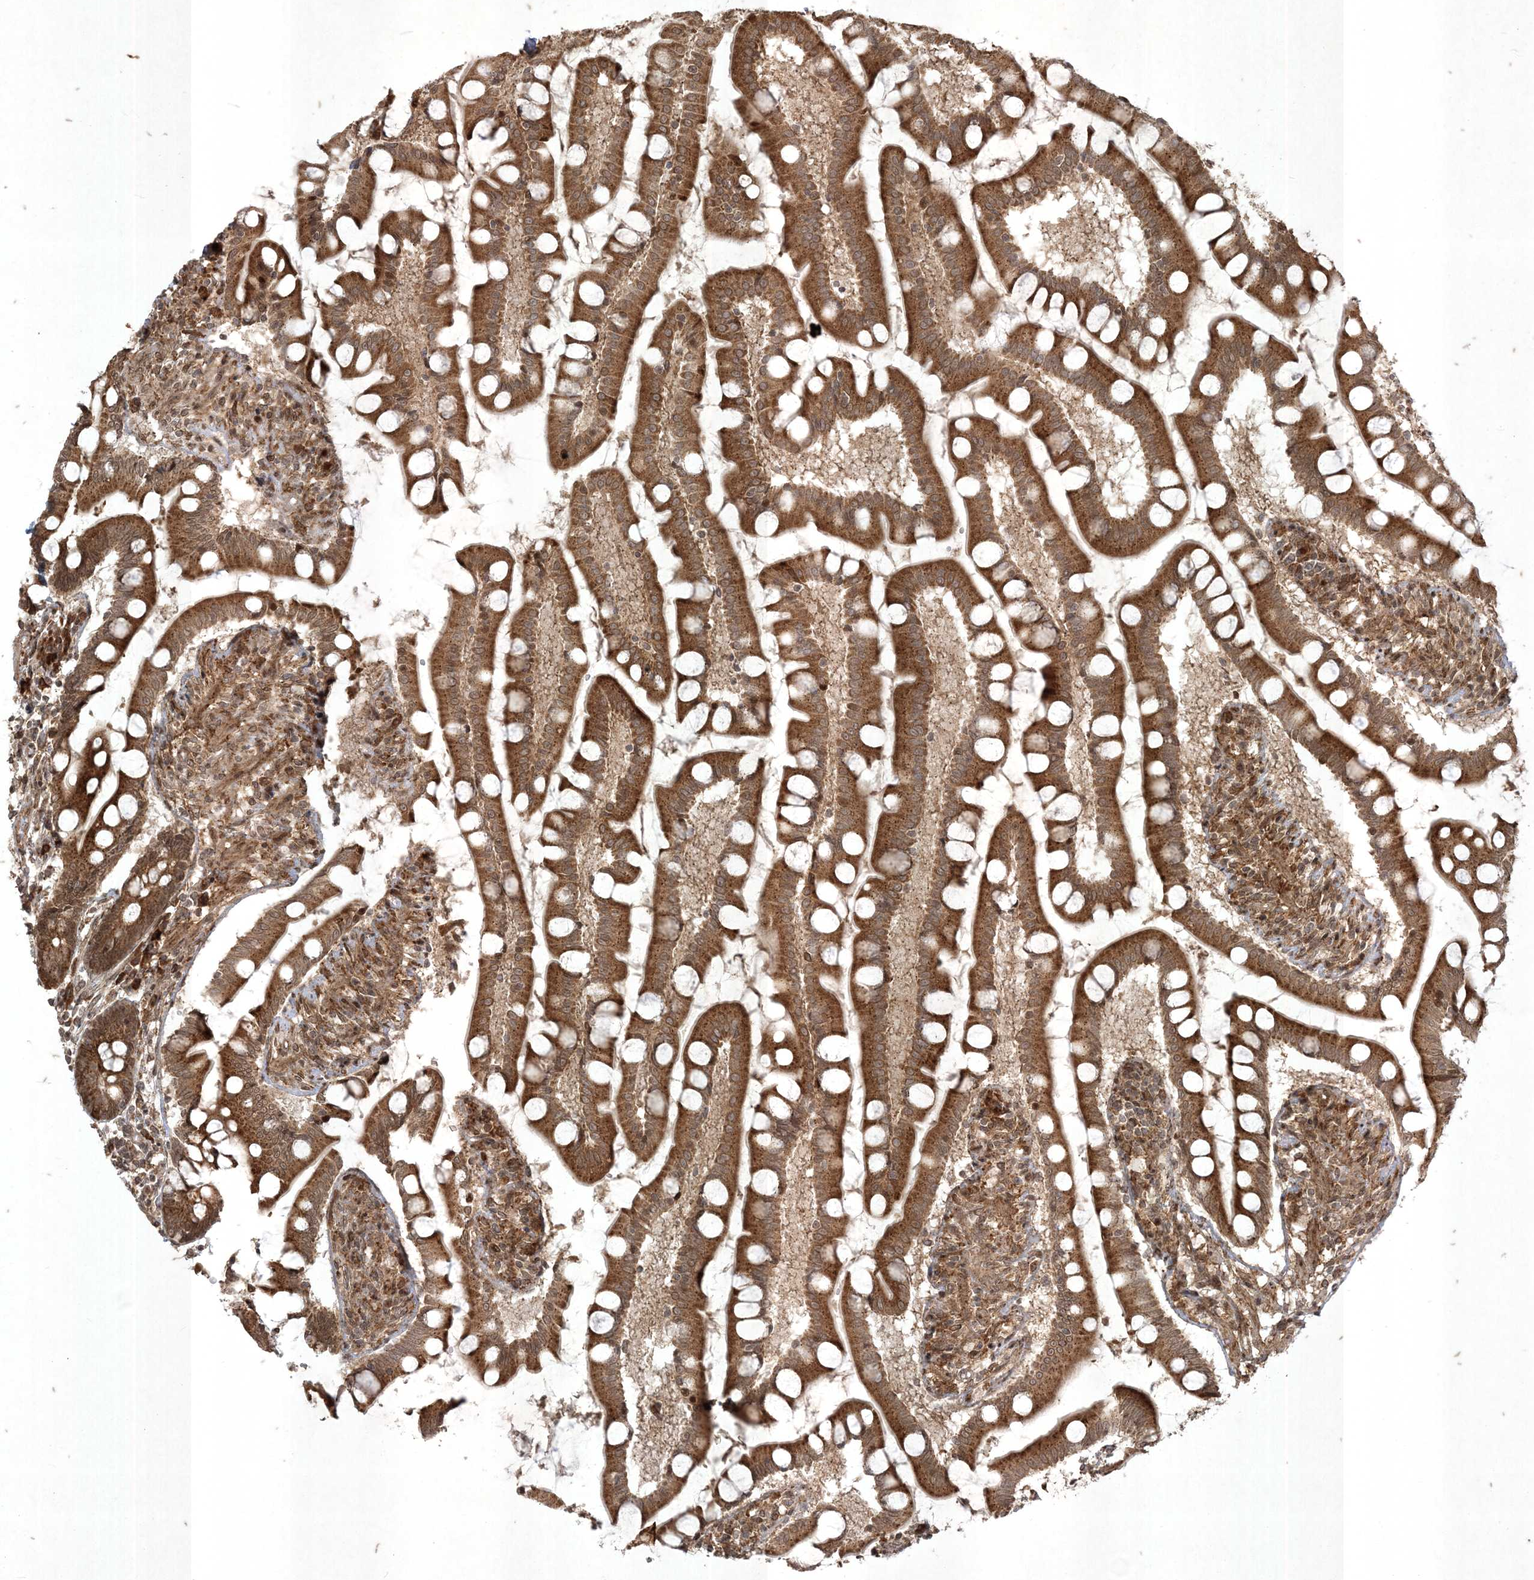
{"staining": {"intensity": "strong", "quantity": ">75%", "location": "cytoplasmic/membranous"}, "tissue": "small intestine", "cell_type": "Glandular cells", "image_type": "normal", "snomed": [{"axis": "morphology", "description": "Normal tissue, NOS"}, {"axis": "topography", "description": "Small intestine"}], "caption": "High-magnification brightfield microscopy of normal small intestine stained with DAB (3,3'-diaminobenzidine) (brown) and counterstained with hematoxylin (blue). glandular cells exhibit strong cytoplasmic/membranous staining is identified in about>75% of cells.", "gene": "RRAS", "patient": {"sex": "male", "age": 41}}